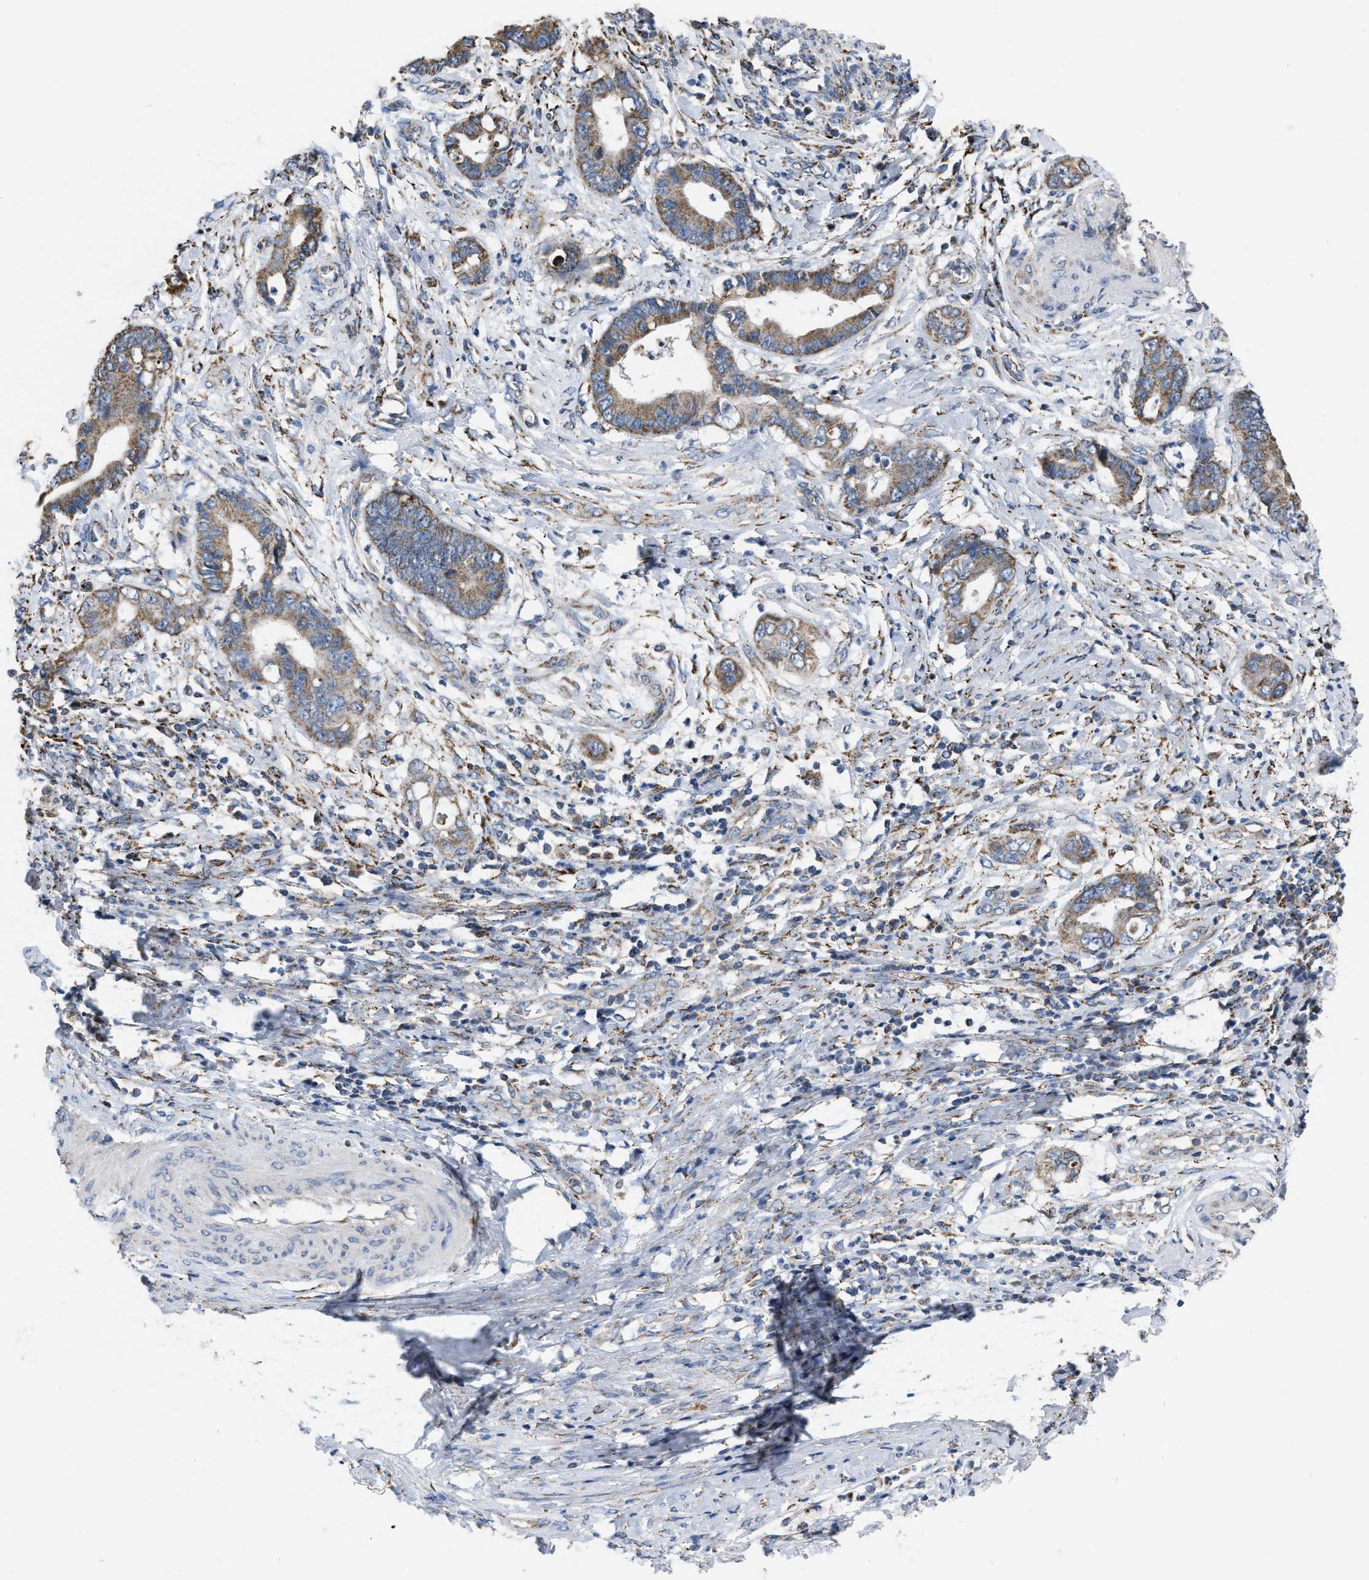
{"staining": {"intensity": "moderate", "quantity": ">75%", "location": "cytoplasmic/membranous"}, "tissue": "cervical cancer", "cell_type": "Tumor cells", "image_type": "cancer", "snomed": [{"axis": "morphology", "description": "Adenocarcinoma, NOS"}, {"axis": "topography", "description": "Cervix"}], "caption": "Immunohistochemical staining of adenocarcinoma (cervical) exhibits moderate cytoplasmic/membranous protein staining in approximately >75% of tumor cells.", "gene": "BCL10", "patient": {"sex": "female", "age": 44}}